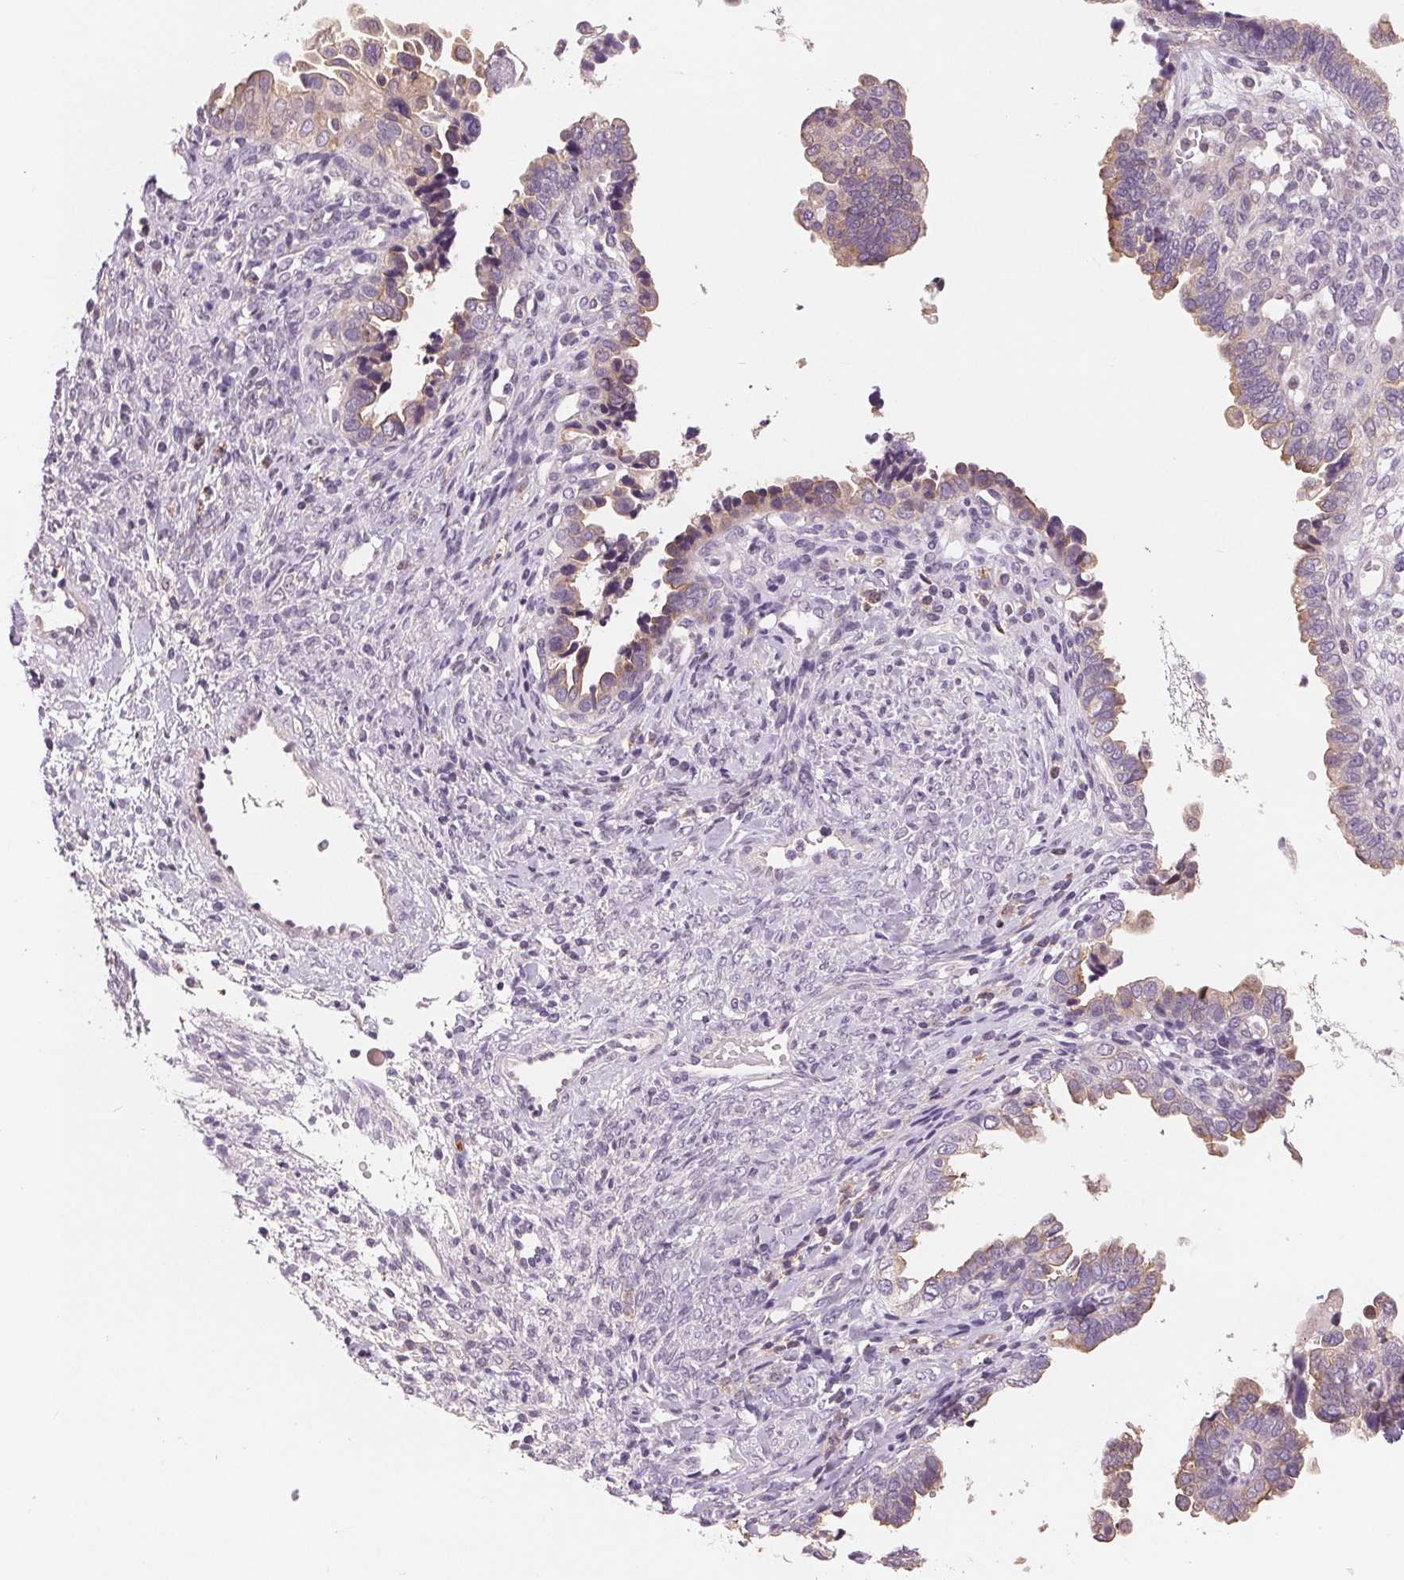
{"staining": {"intensity": "weak", "quantity": "25%-75%", "location": "cytoplasmic/membranous"}, "tissue": "ovarian cancer", "cell_type": "Tumor cells", "image_type": "cancer", "snomed": [{"axis": "morphology", "description": "Cystadenocarcinoma, serous, NOS"}, {"axis": "topography", "description": "Ovary"}], "caption": "Tumor cells demonstrate low levels of weak cytoplasmic/membranous expression in approximately 25%-75% of cells in ovarian serous cystadenocarcinoma.", "gene": "VTCN1", "patient": {"sex": "female", "age": 51}}